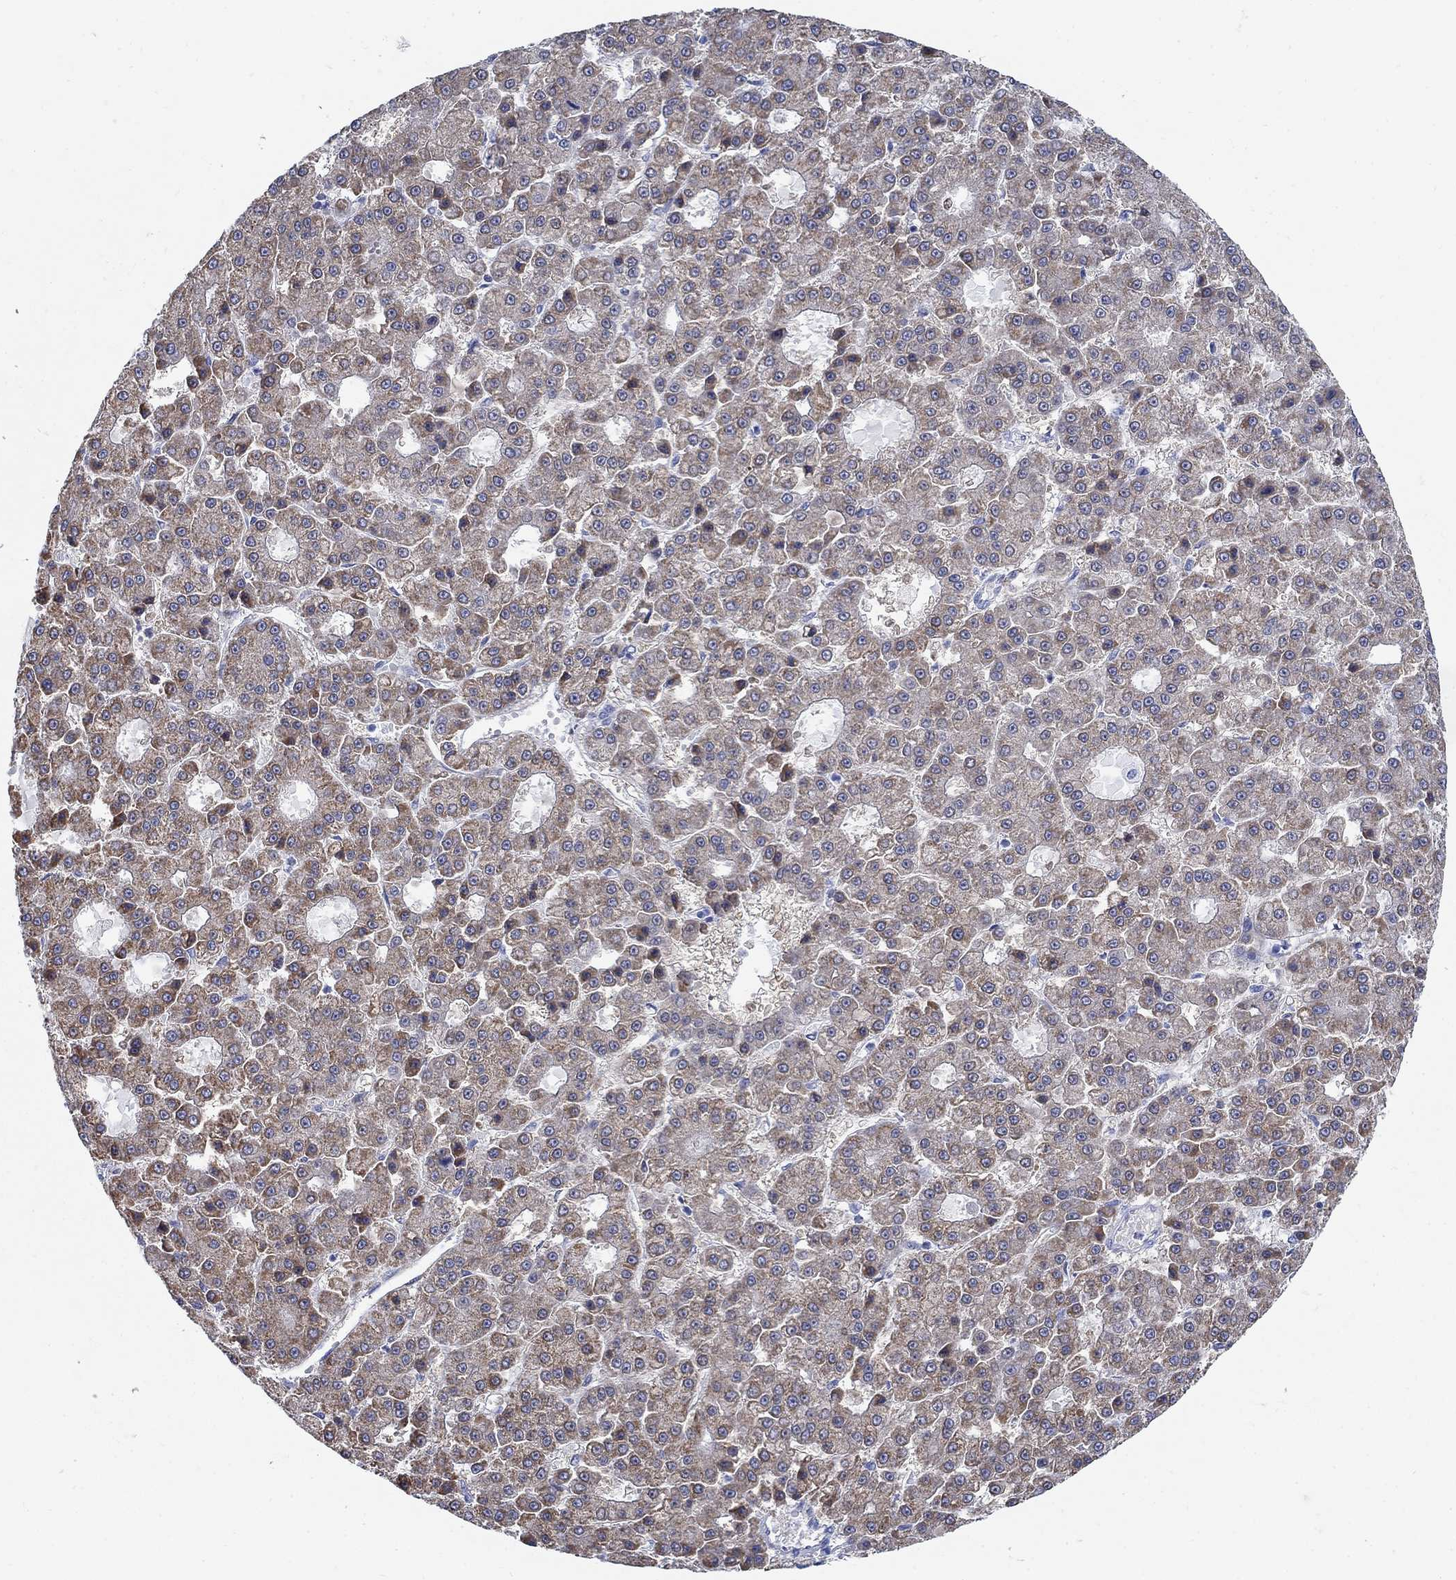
{"staining": {"intensity": "moderate", "quantity": "<25%", "location": "cytoplasmic/membranous"}, "tissue": "liver cancer", "cell_type": "Tumor cells", "image_type": "cancer", "snomed": [{"axis": "morphology", "description": "Carcinoma, Hepatocellular, NOS"}, {"axis": "topography", "description": "Liver"}], "caption": "Liver hepatocellular carcinoma stained for a protein (brown) shows moderate cytoplasmic/membranous positive staining in about <25% of tumor cells.", "gene": "ZDHHC14", "patient": {"sex": "male", "age": 70}}